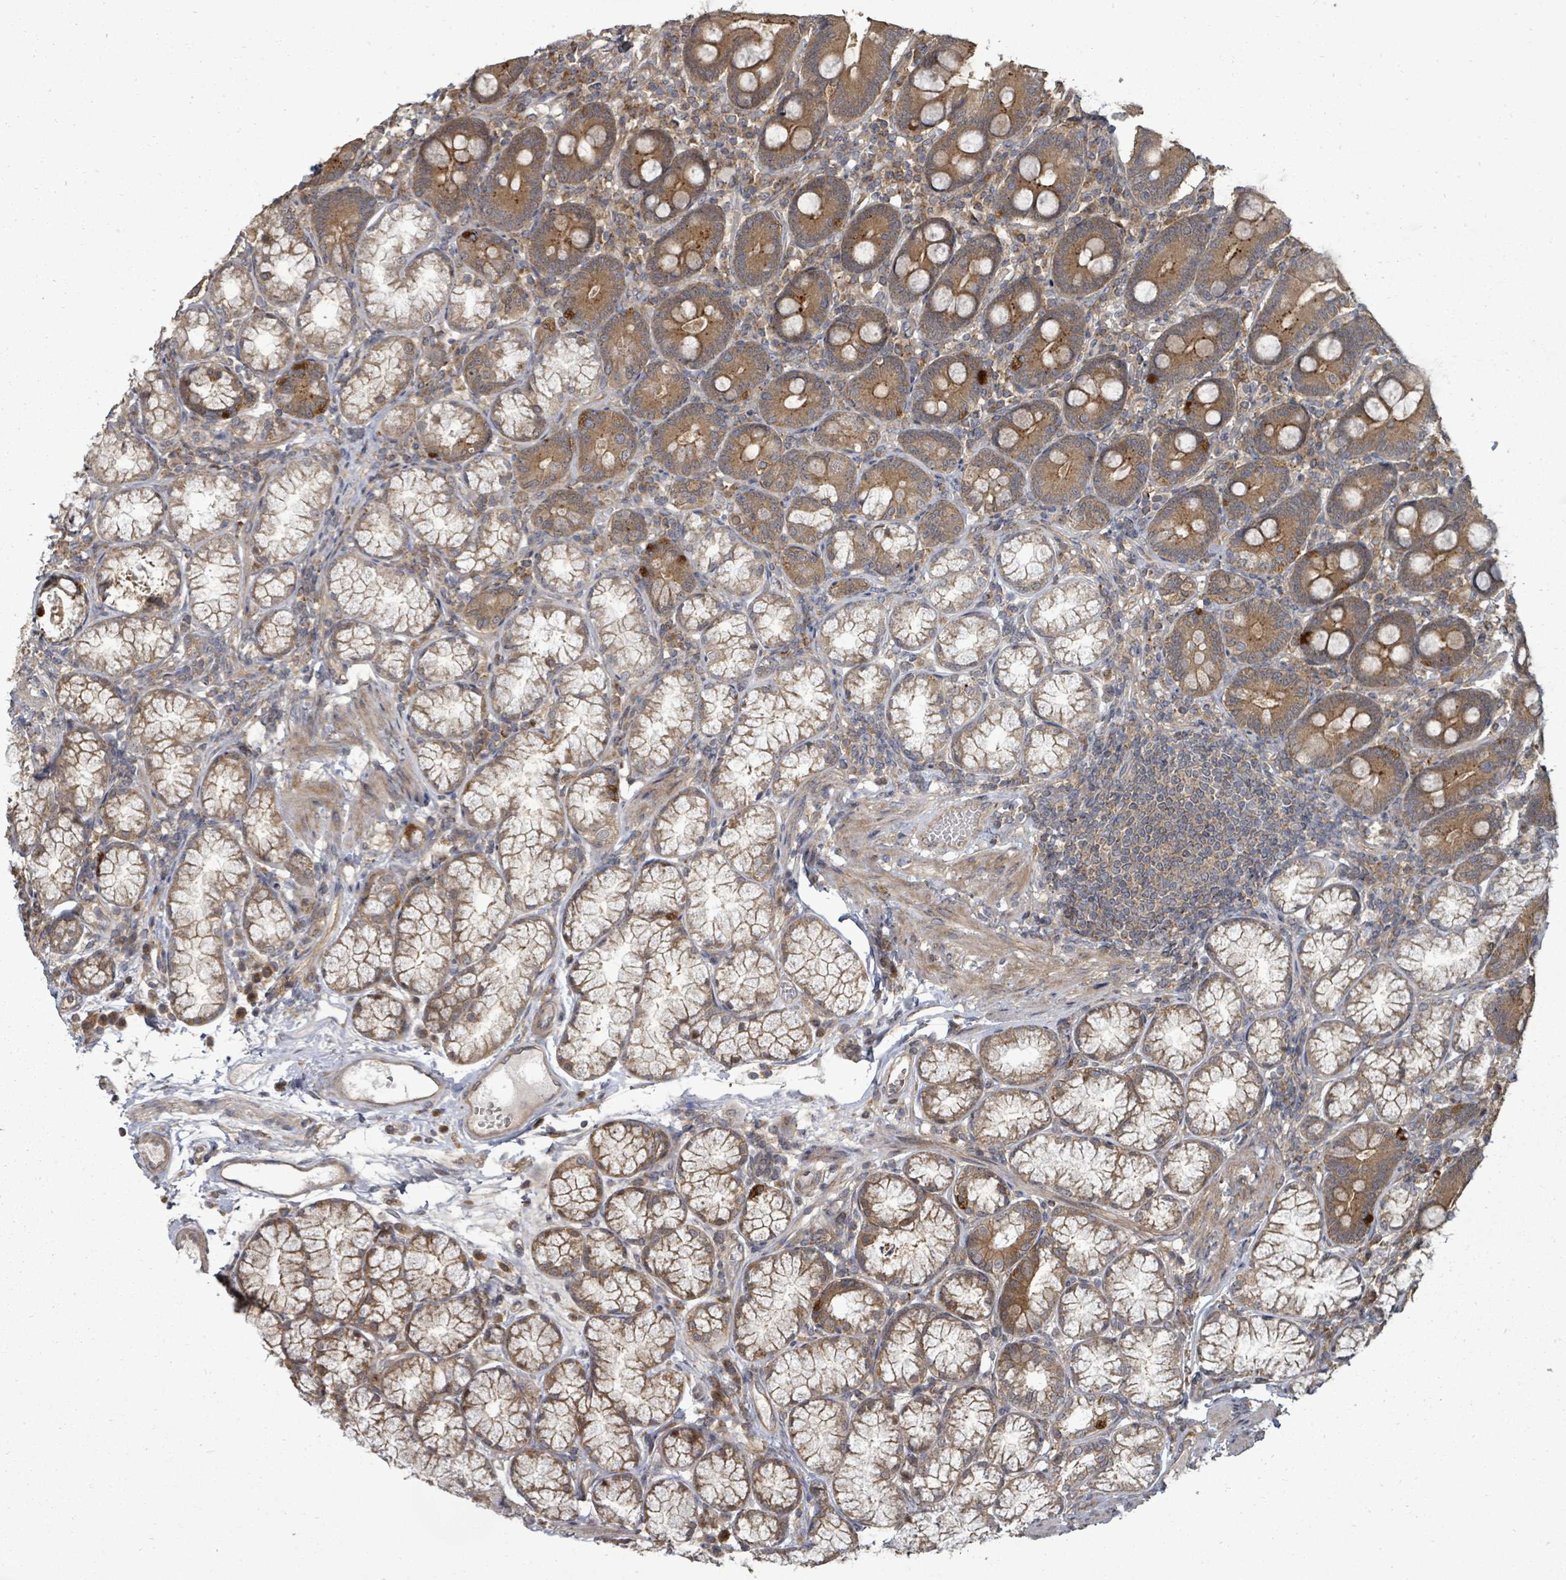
{"staining": {"intensity": "moderate", "quantity": "25%-75%", "location": "cytoplasmic/membranous"}, "tissue": "duodenum", "cell_type": "Glandular cells", "image_type": "normal", "snomed": [{"axis": "morphology", "description": "Normal tissue, NOS"}, {"axis": "topography", "description": "Duodenum"}], "caption": "The immunohistochemical stain shows moderate cytoplasmic/membranous positivity in glandular cells of unremarkable duodenum.", "gene": "EIF3CL", "patient": {"sex": "female", "age": 67}}